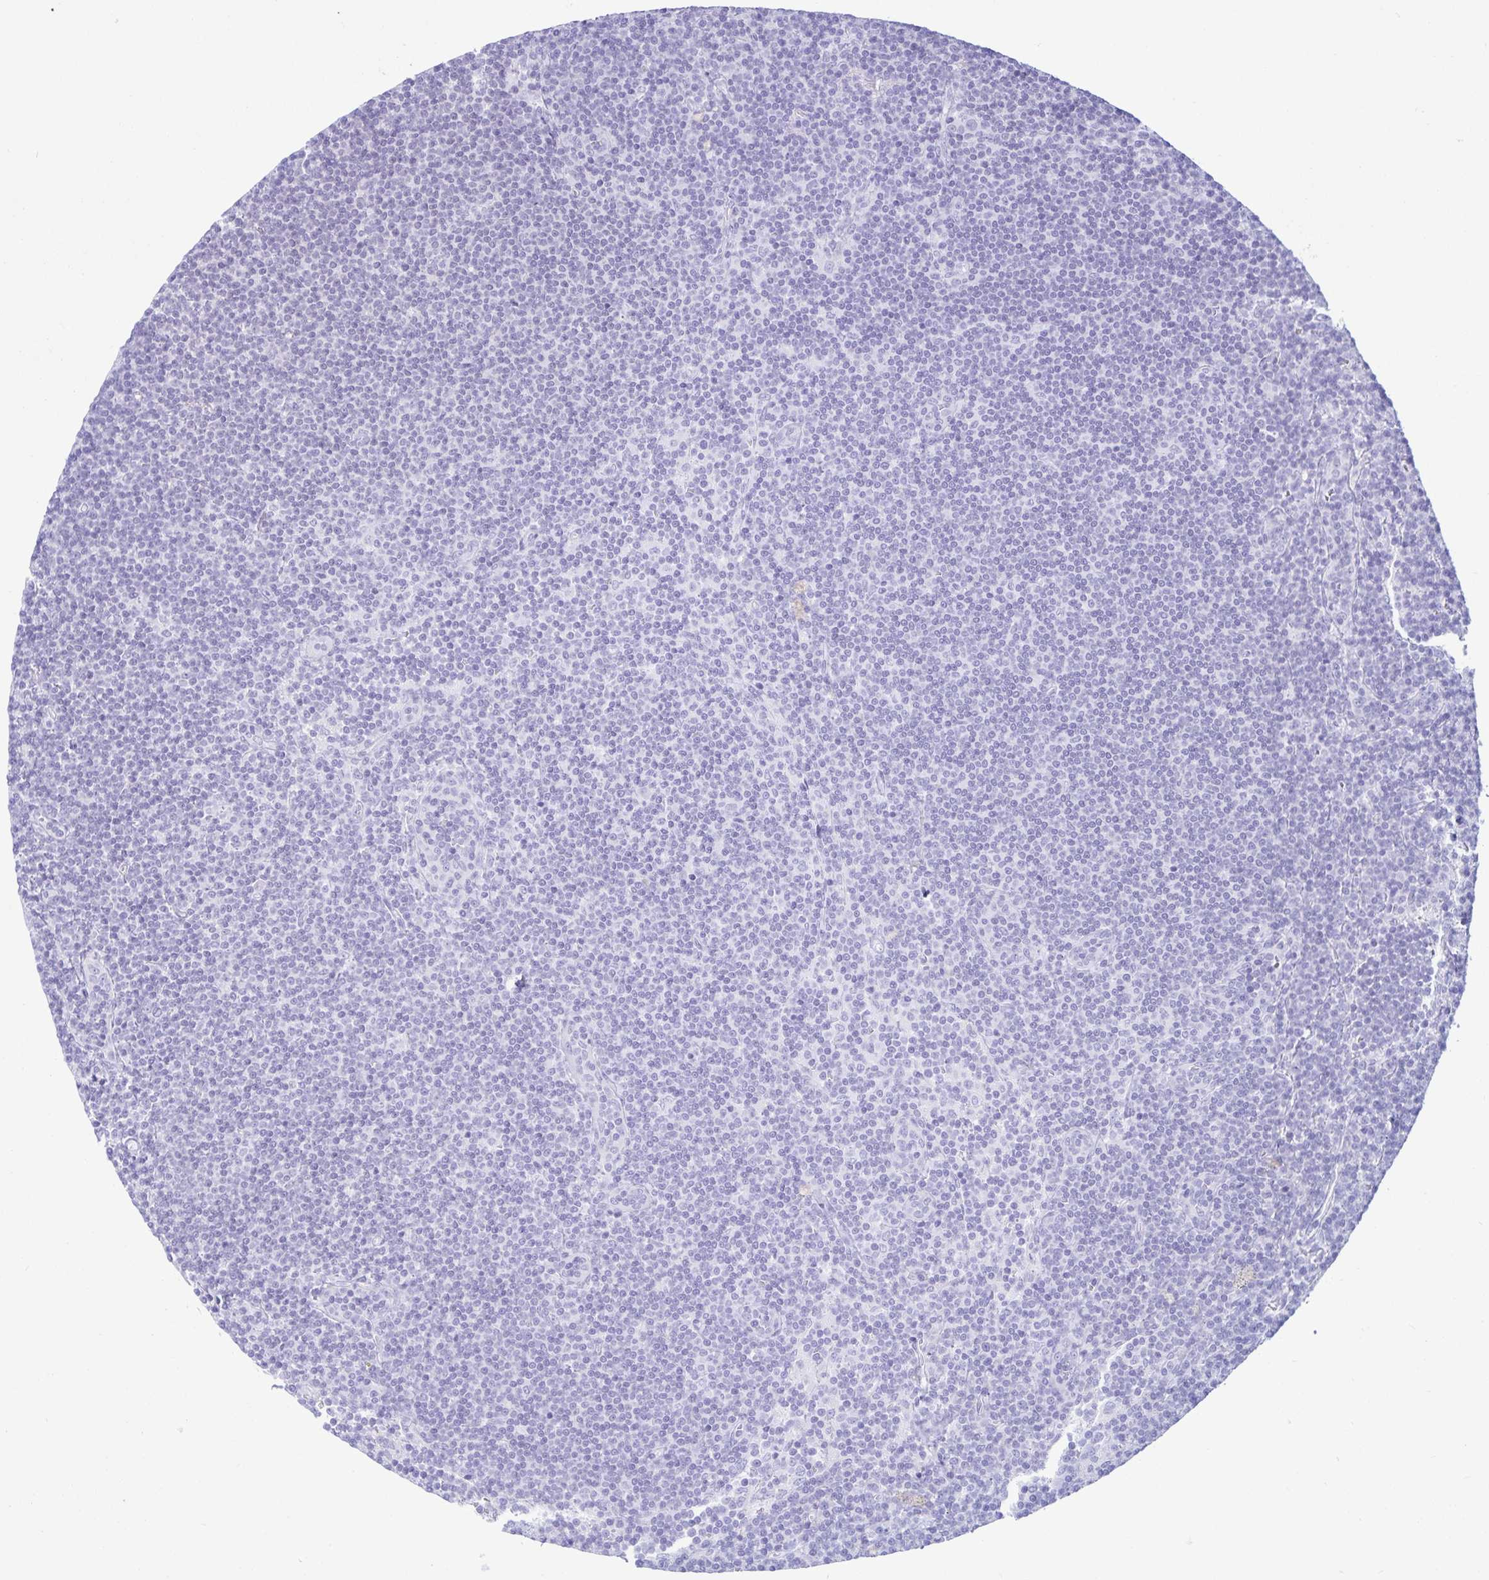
{"staining": {"intensity": "negative", "quantity": "none", "location": "none"}, "tissue": "lymphoma", "cell_type": "Tumor cells", "image_type": "cancer", "snomed": [{"axis": "morphology", "description": "Malignant lymphoma, non-Hodgkin's type, Low grade"}, {"axis": "topography", "description": "Lymph node"}], "caption": "An image of human lymphoma is negative for staining in tumor cells.", "gene": "MON2", "patient": {"sex": "female", "age": 73}}